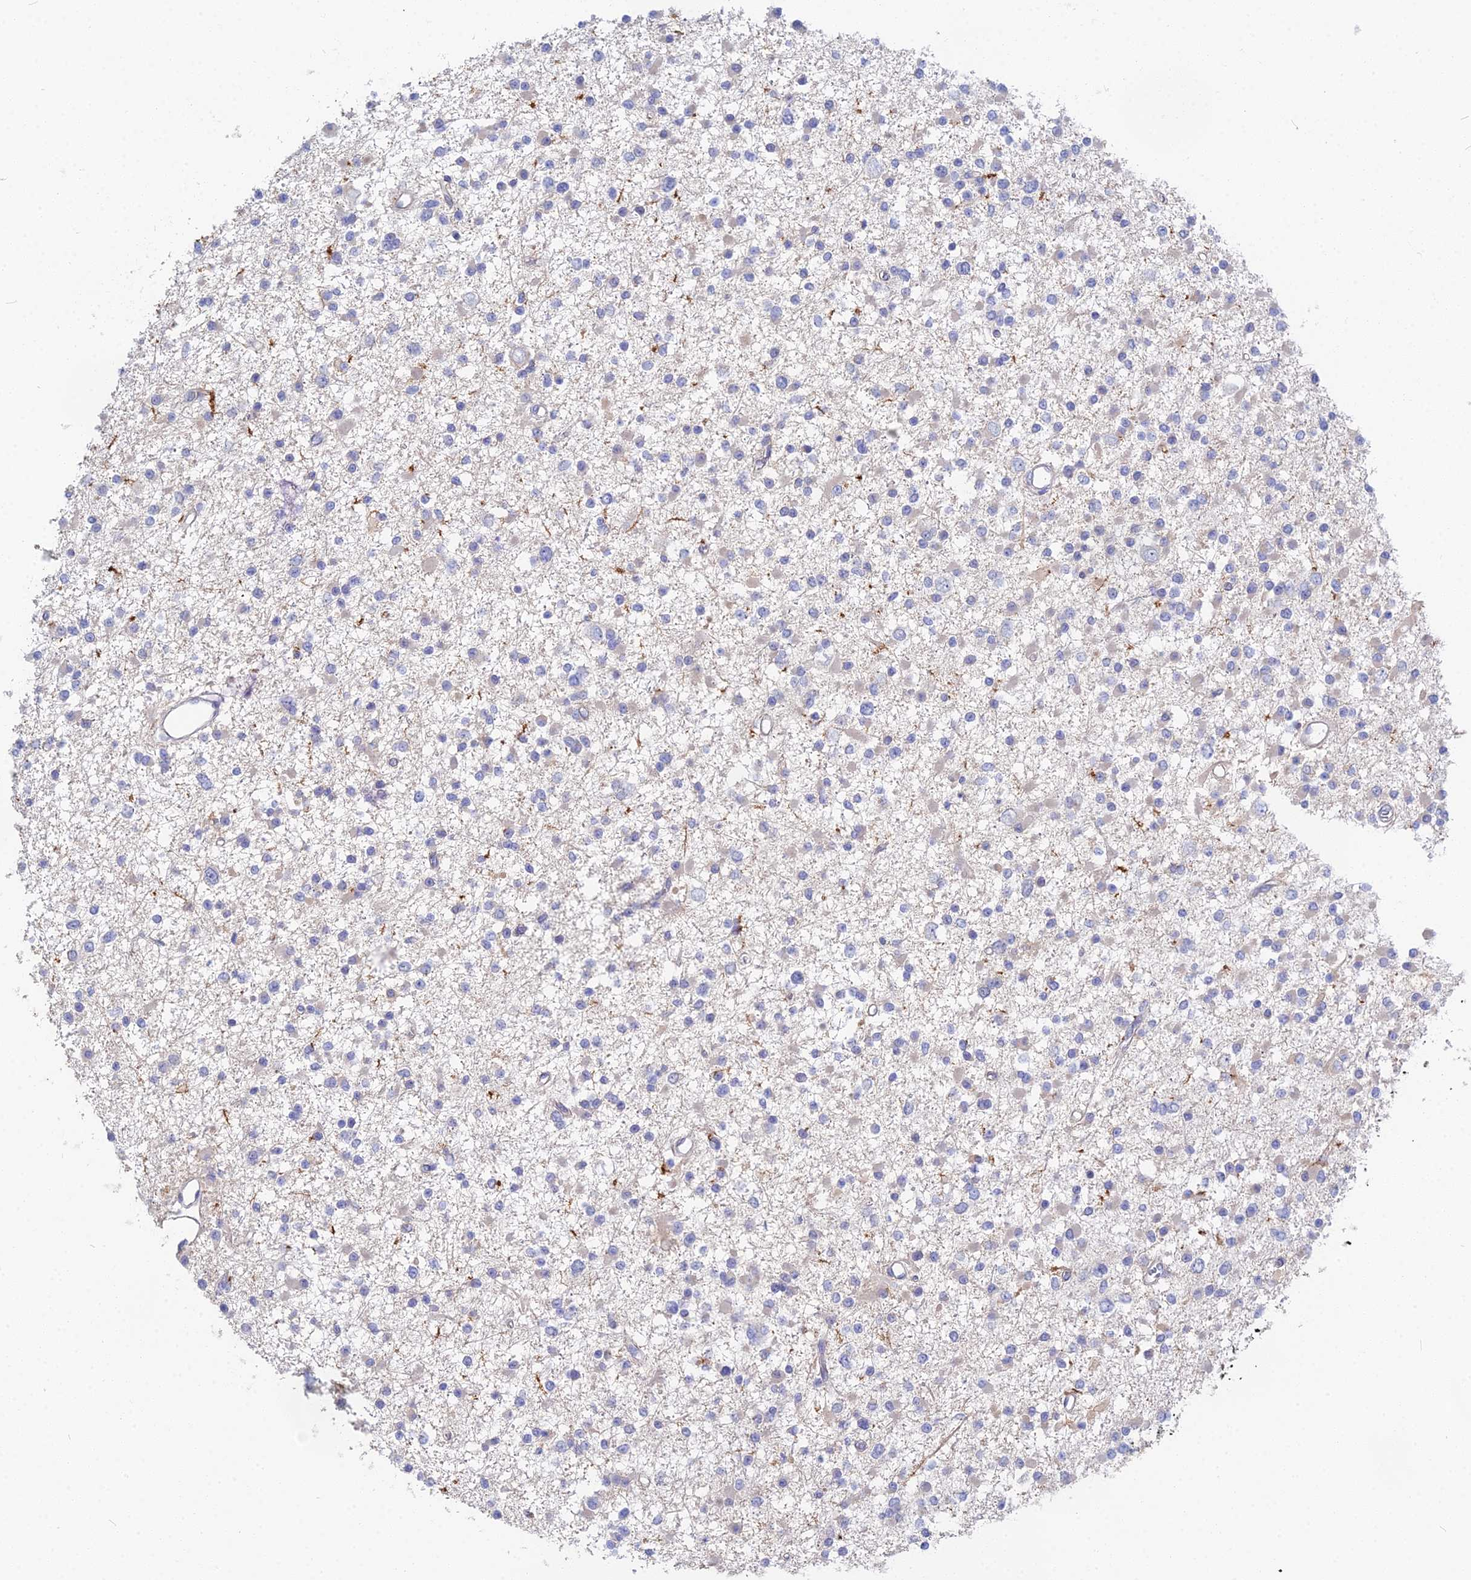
{"staining": {"intensity": "negative", "quantity": "none", "location": "none"}, "tissue": "glioma", "cell_type": "Tumor cells", "image_type": "cancer", "snomed": [{"axis": "morphology", "description": "Glioma, malignant, Low grade"}, {"axis": "topography", "description": "Brain"}], "caption": "This photomicrograph is of glioma stained with IHC to label a protein in brown with the nuclei are counter-stained blue. There is no staining in tumor cells.", "gene": "DNAH14", "patient": {"sex": "female", "age": 22}}